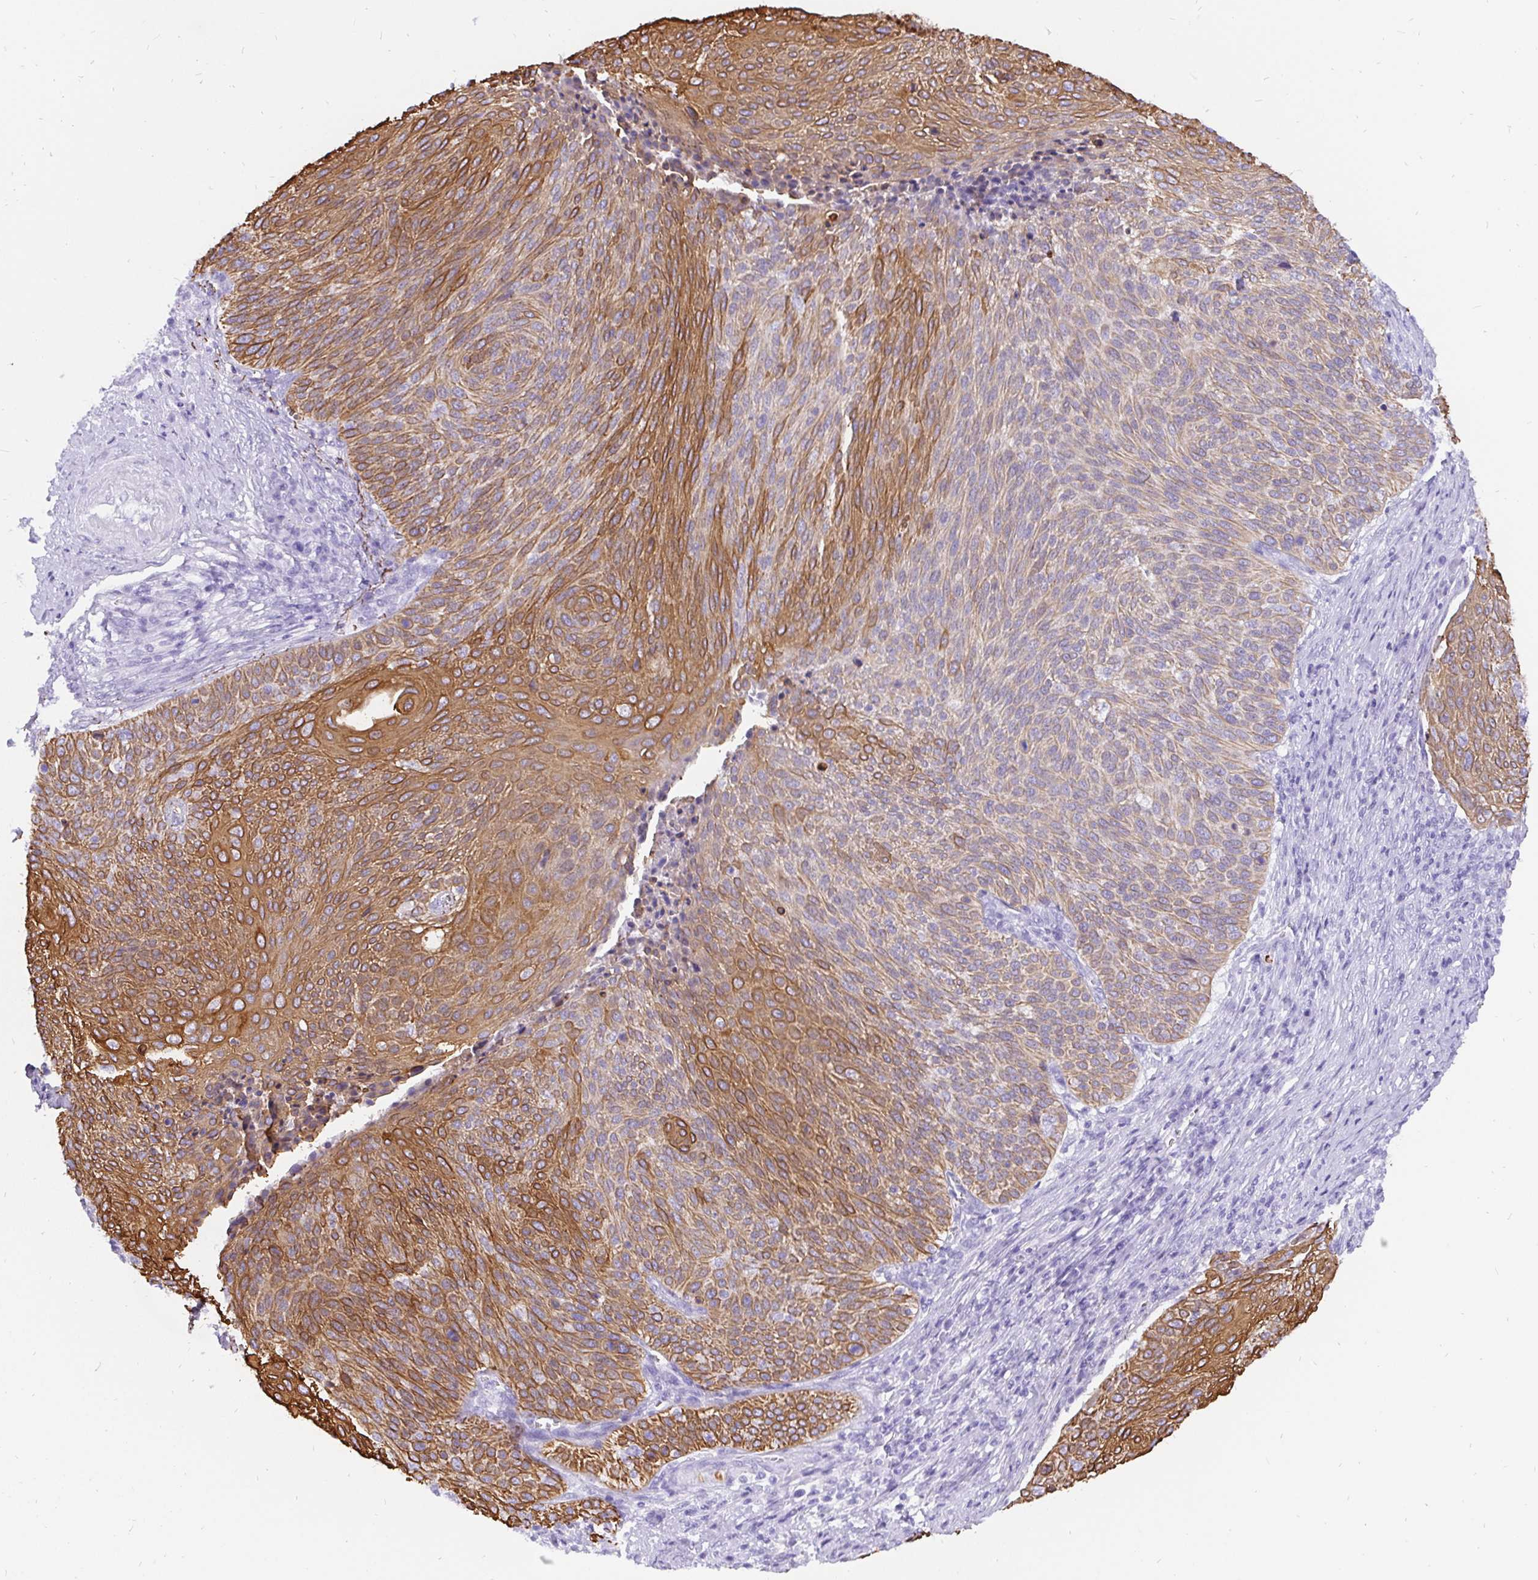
{"staining": {"intensity": "moderate", "quantity": "25%-75%", "location": "cytoplasmic/membranous"}, "tissue": "cervical cancer", "cell_type": "Tumor cells", "image_type": "cancer", "snomed": [{"axis": "morphology", "description": "Squamous cell carcinoma, NOS"}, {"axis": "topography", "description": "Cervix"}], "caption": "An image showing moderate cytoplasmic/membranous expression in approximately 25%-75% of tumor cells in cervical squamous cell carcinoma, as visualized by brown immunohistochemical staining.", "gene": "KRT13", "patient": {"sex": "female", "age": 31}}